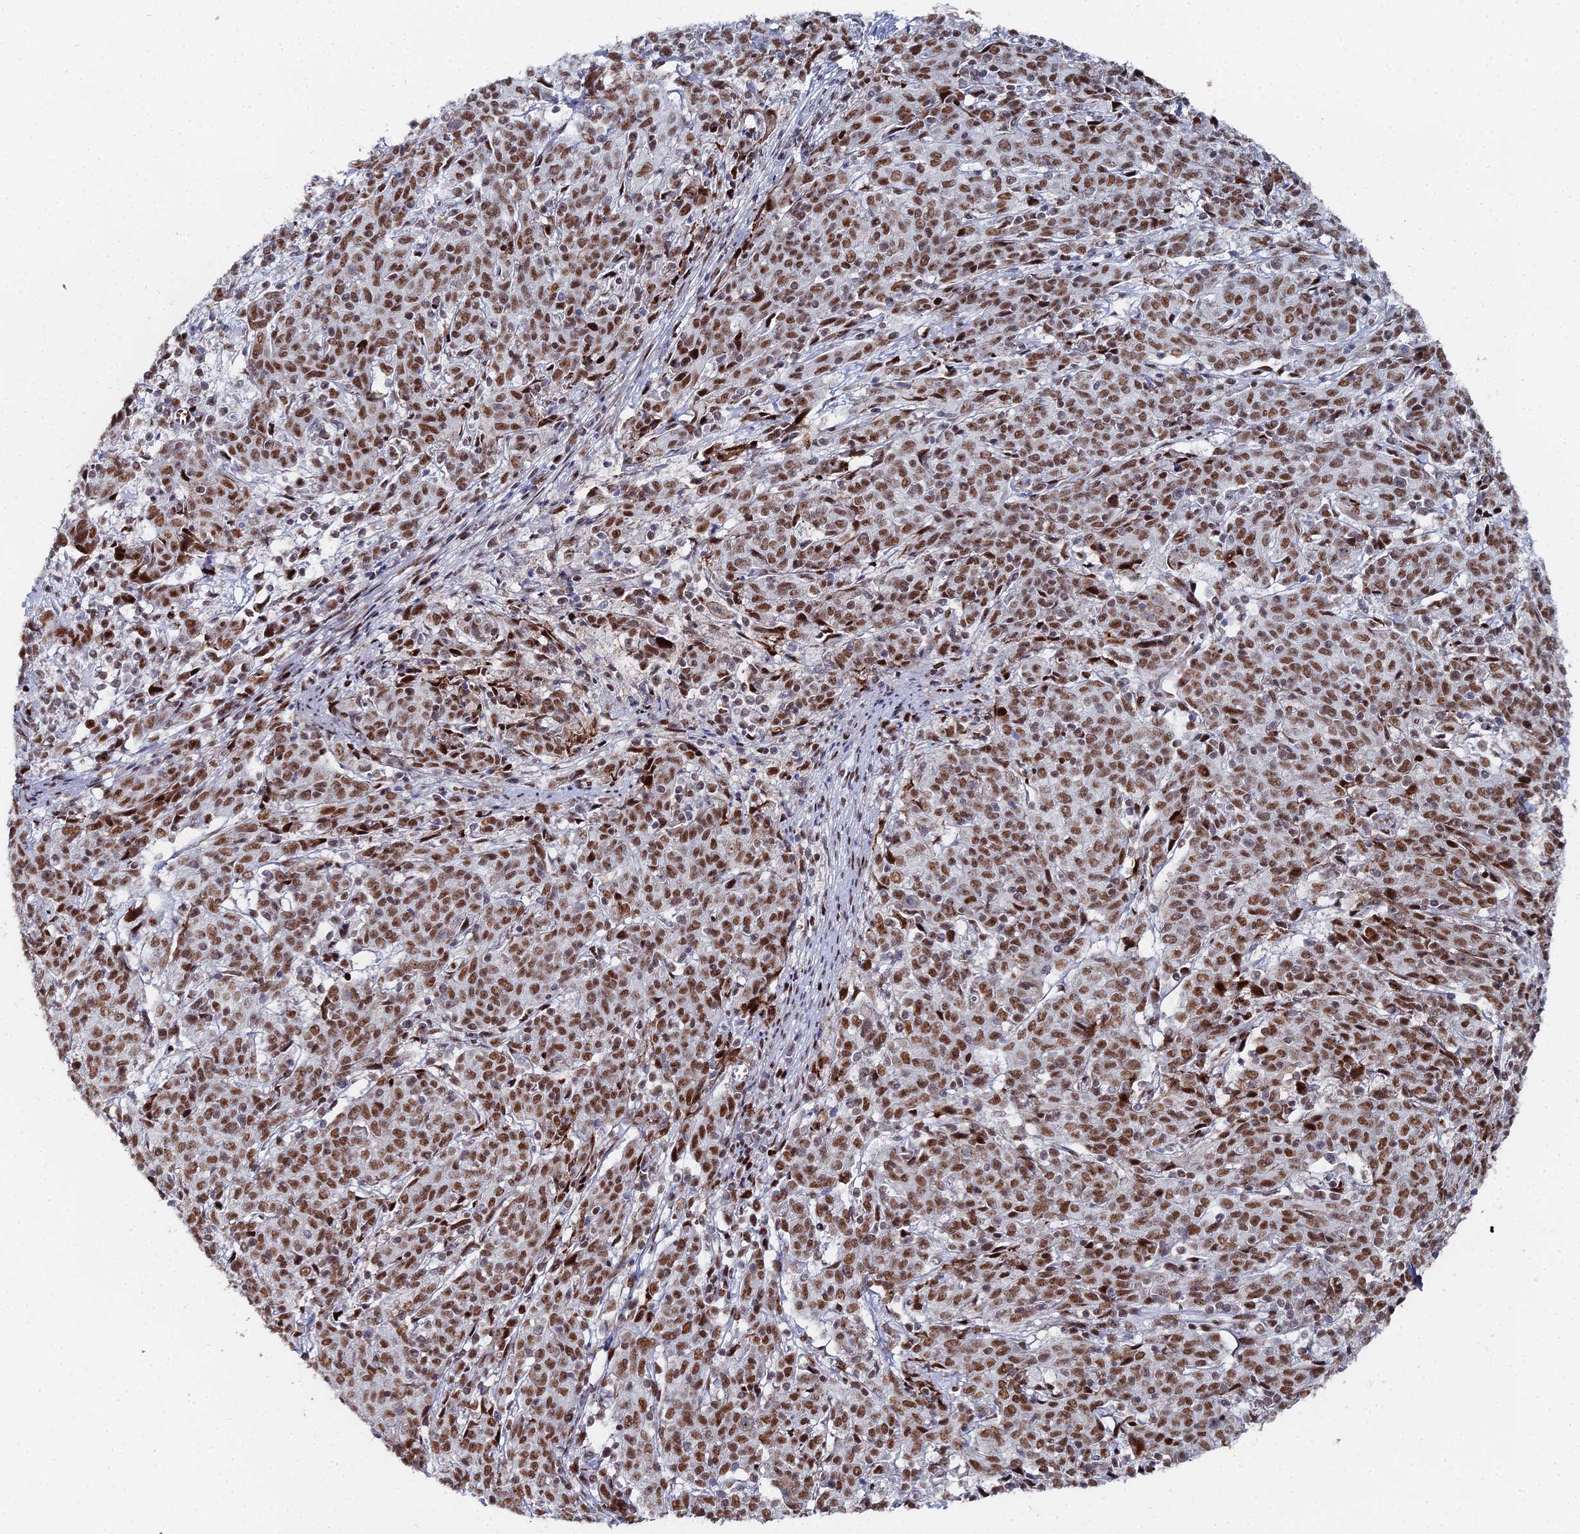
{"staining": {"intensity": "strong", "quantity": ">75%", "location": "nuclear"}, "tissue": "cervical cancer", "cell_type": "Tumor cells", "image_type": "cancer", "snomed": [{"axis": "morphology", "description": "Squamous cell carcinoma, NOS"}, {"axis": "topography", "description": "Cervix"}], "caption": "There is high levels of strong nuclear staining in tumor cells of cervical cancer, as demonstrated by immunohistochemical staining (brown color).", "gene": "GSC2", "patient": {"sex": "female", "age": 67}}